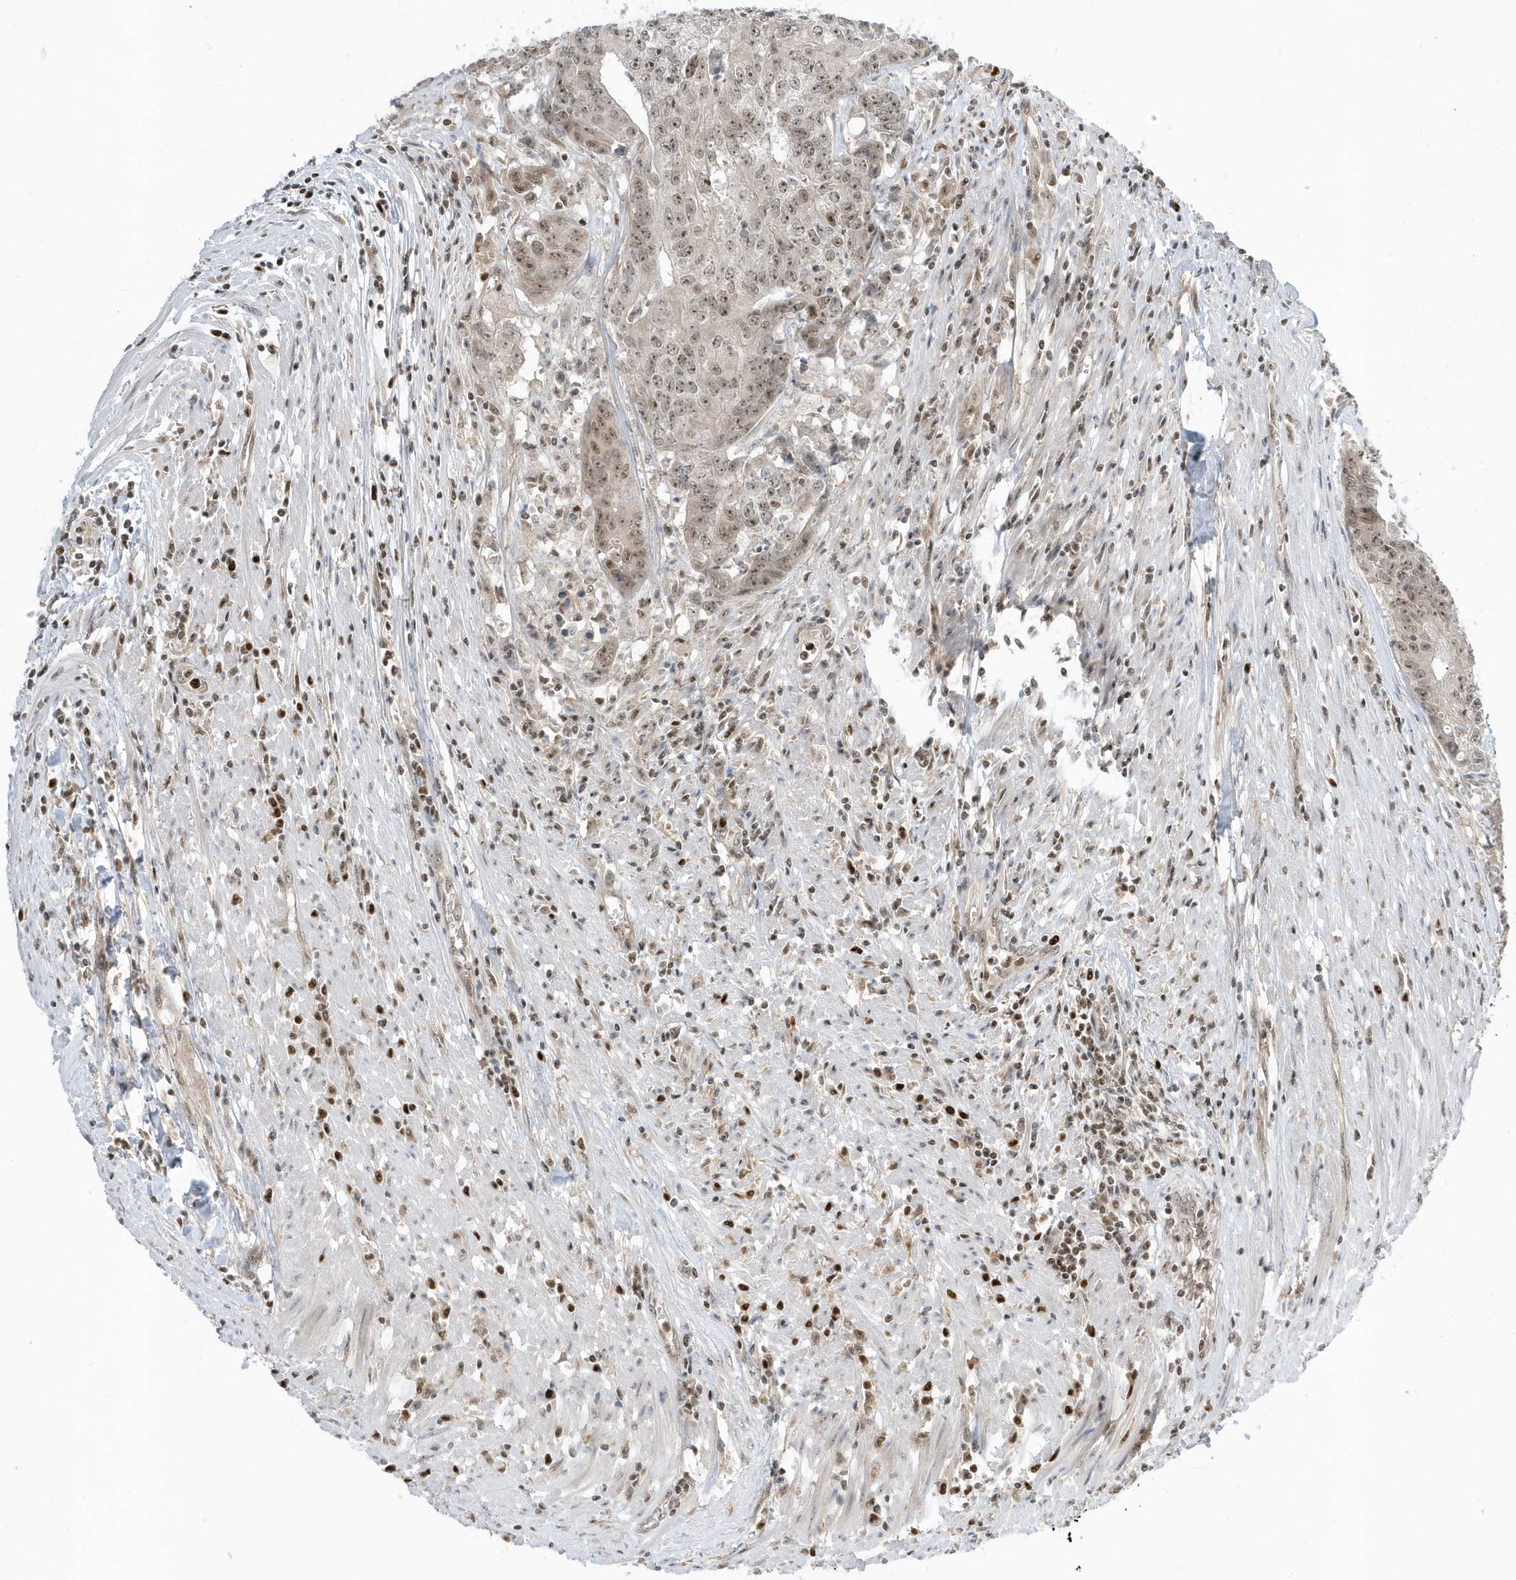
{"staining": {"intensity": "weak", "quantity": ">75%", "location": "nuclear"}, "tissue": "colorectal cancer", "cell_type": "Tumor cells", "image_type": "cancer", "snomed": [{"axis": "morphology", "description": "Adenocarcinoma, NOS"}, {"axis": "topography", "description": "Colon"}], "caption": "Immunohistochemistry (IHC) image of human colorectal cancer stained for a protein (brown), which demonstrates low levels of weak nuclear positivity in approximately >75% of tumor cells.", "gene": "ZNF740", "patient": {"sex": "female", "age": 67}}